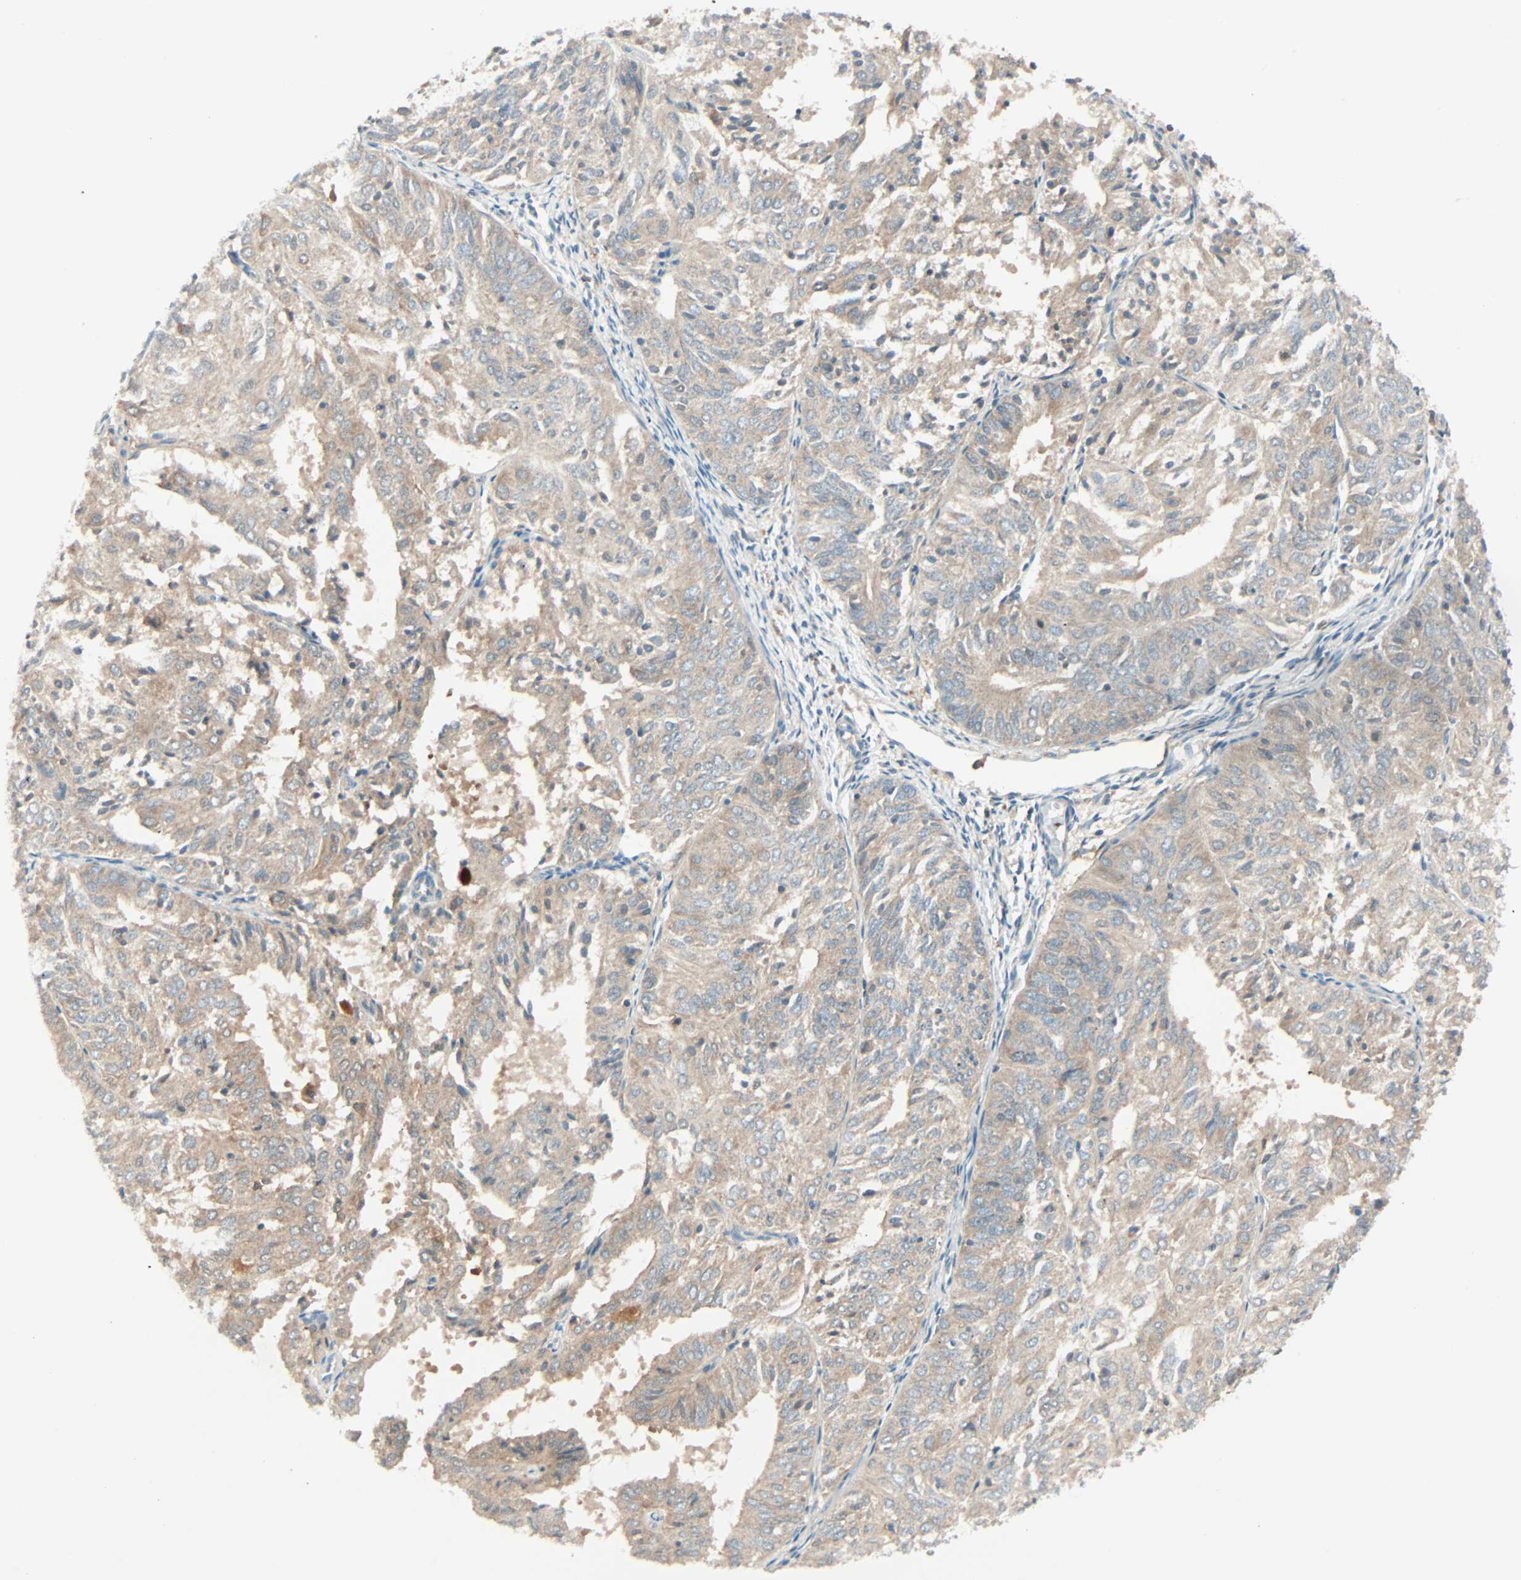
{"staining": {"intensity": "weak", "quantity": ">75%", "location": "cytoplasmic/membranous"}, "tissue": "endometrial cancer", "cell_type": "Tumor cells", "image_type": "cancer", "snomed": [{"axis": "morphology", "description": "Adenocarcinoma, NOS"}, {"axis": "topography", "description": "Uterus"}], "caption": "The photomicrograph exhibits immunohistochemical staining of endometrial cancer (adenocarcinoma). There is weak cytoplasmic/membranous positivity is present in about >75% of tumor cells. (brown staining indicates protein expression, while blue staining denotes nuclei).", "gene": "SMIM8", "patient": {"sex": "female", "age": 60}}